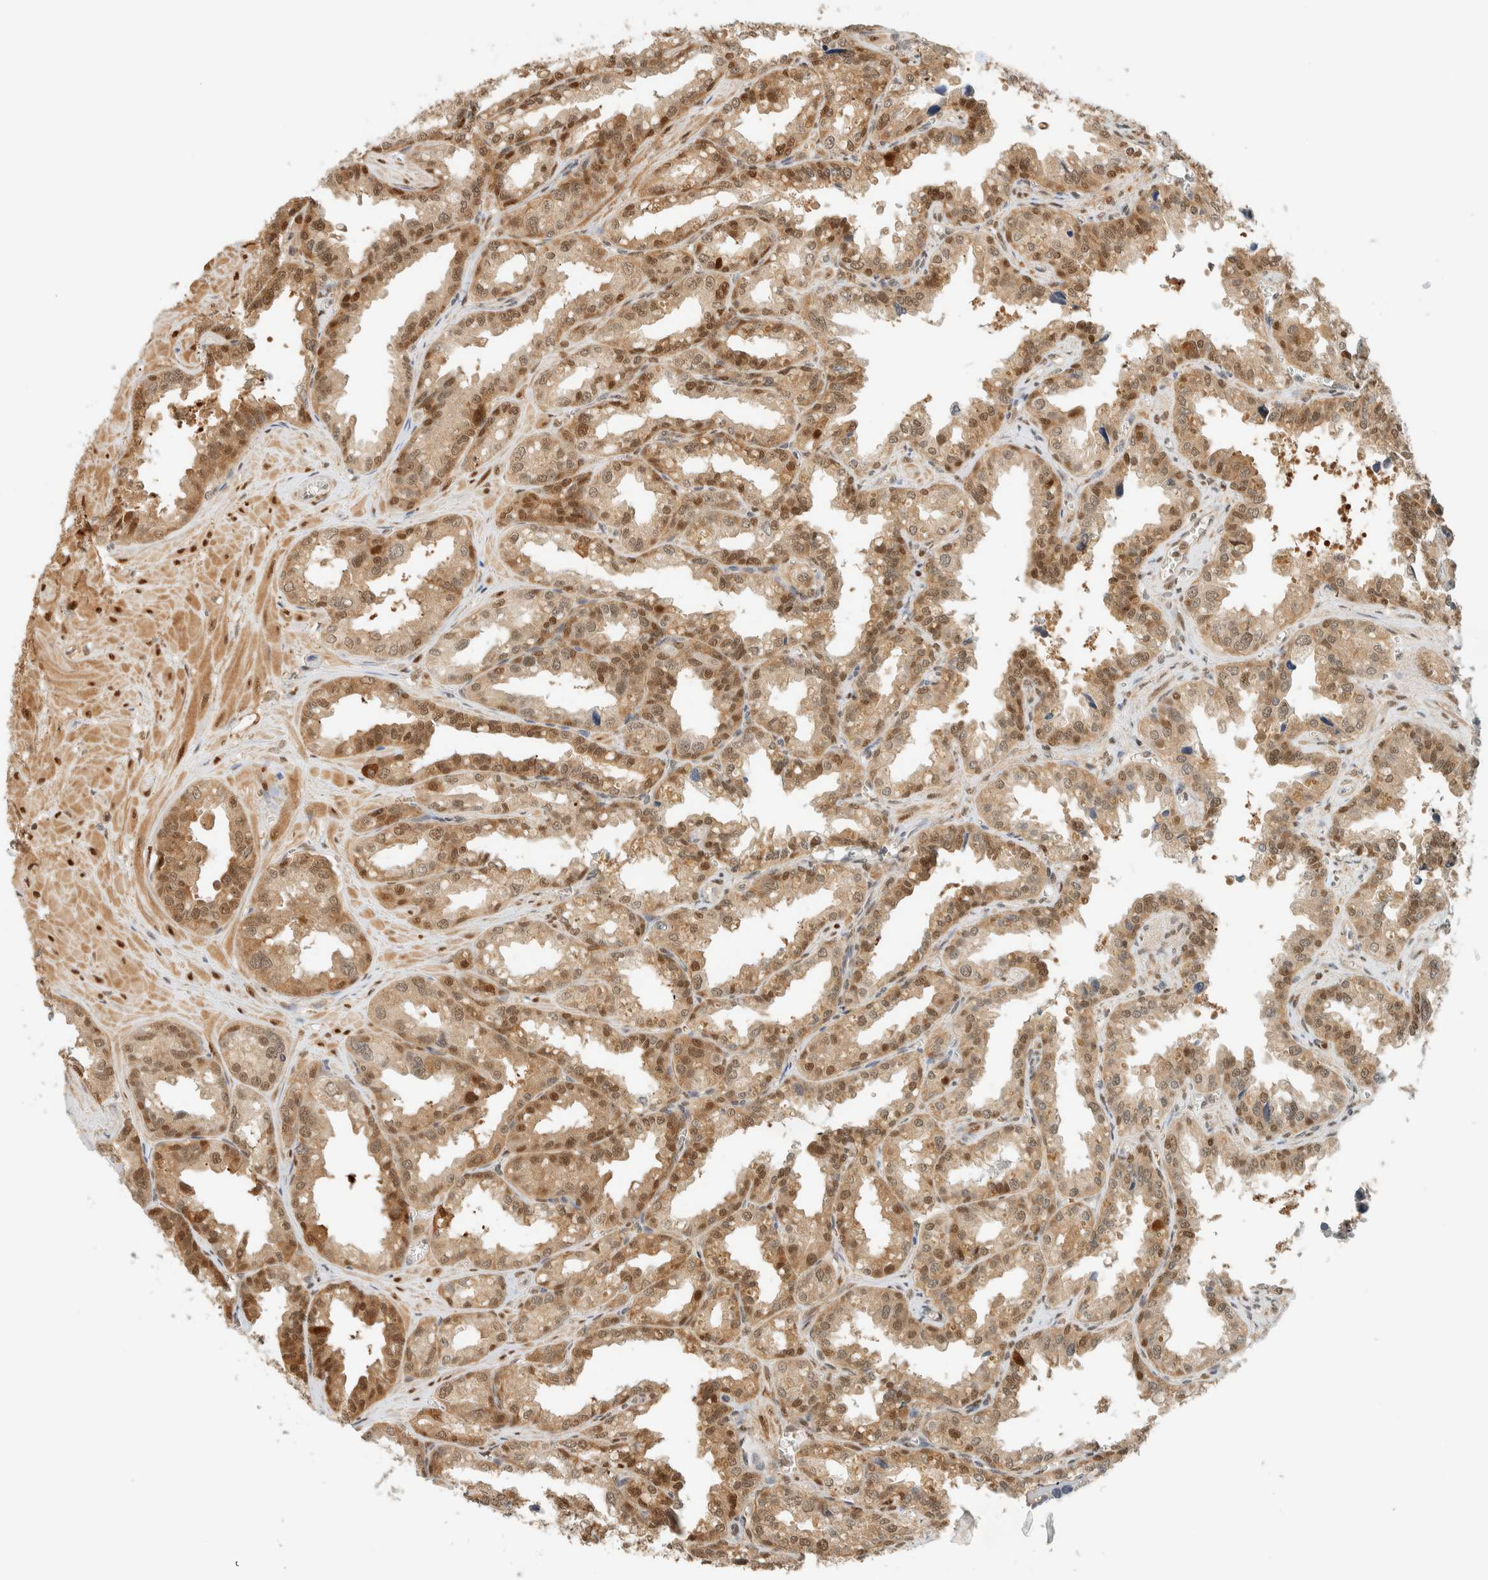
{"staining": {"intensity": "moderate", "quantity": ">75%", "location": "cytoplasmic/membranous,nuclear"}, "tissue": "seminal vesicle", "cell_type": "Glandular cells", "image_type": "normal", "snomed": [{"axis": "morphology", "description": "Normal tissue, NOS"}, {"axis": "topography", "description": "Prostate"}, {"axis": "topography", "description": "Seminal veicle"}], "caption": "Glandular cells display medium levels of moderate cytoplasmic/membranous,nuclear staining in approximately >75% of cells in benign seminal vesicle. The protein is stained brown, and the nuclei are stained in blue (DAB IHC with brightfield microscopy, high magnification).", "gene": "ZBTB37", "patient": {"sex": "male", "age": 51}}